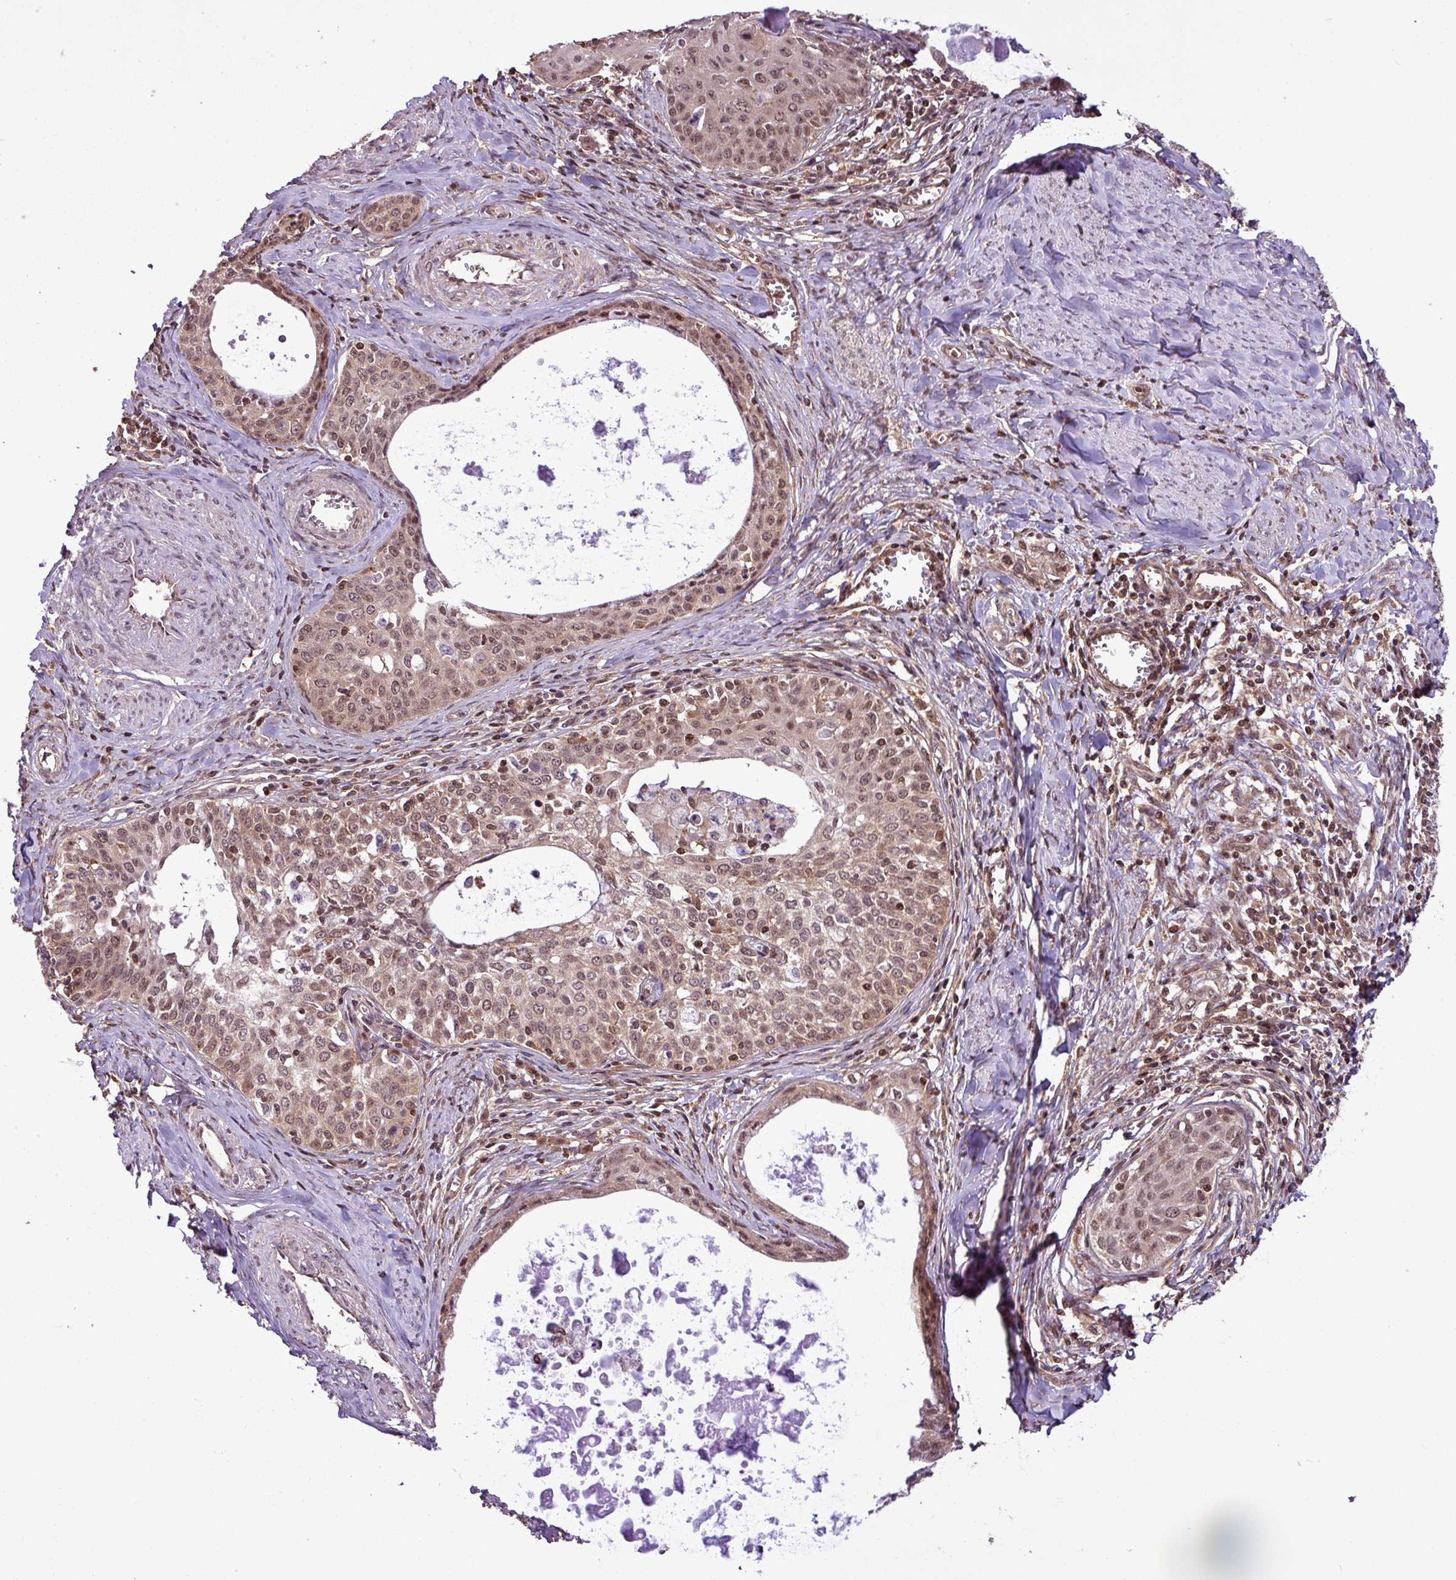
{"staining": {"intensity": "moderate", "quantity": ">75%", "location": "nuclear"}, "tissue": "cervical cancer", "cell_type": "Tumor cells", "image_type": "cancer", "snomed": [{"axis": "morphology", "description": "Squamous cell carcinoma, NOS"}, {"axis": "morphology", "description": "Adenocarcinoma, NOS"}, {"axis": "topography", "description": "Cervix"}], "caption": "This photomicrograph exhibits squamous cell carcinoma (cervical) stained with immunohistochemistry to label a protein in brown. The nuclear of tumor cells show moderate positivity for the protein. Nuclei are counter-stained blue.", "gene": "ITPKC", "patient": {"sex": "female", "age": 52}}